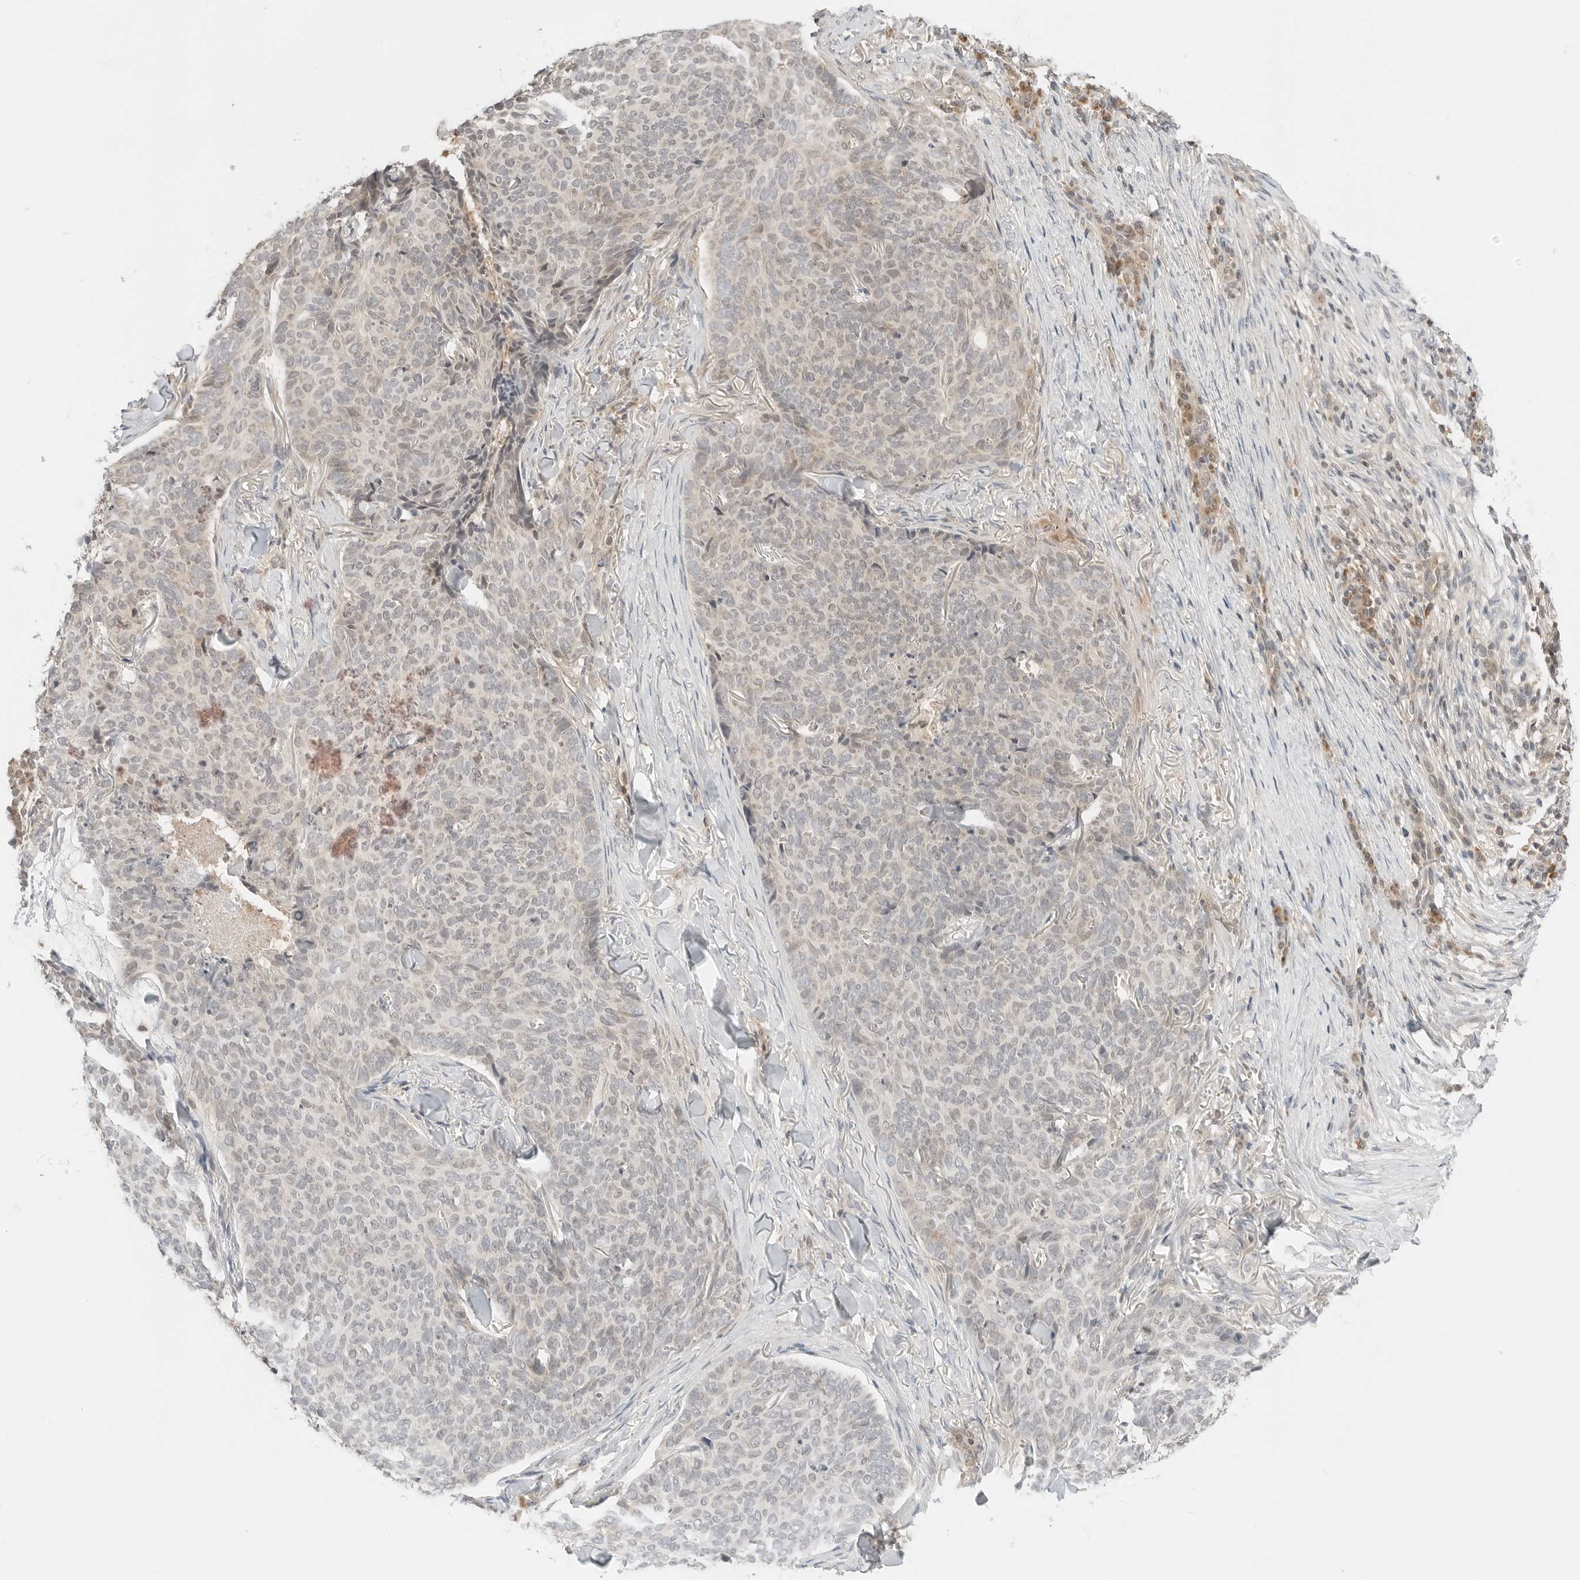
{"staining": {"intensity": "weak", "quantity": "<25%", "location": "cytoplasmic/membranous"}, "tissue": "skin cancer", "cell_type": "Tumor cells", "image_type": "cancer", "snomed": [{"axis": "morphology", "description": "Normal tissue, NOS"}, {"axis": "morphology", "description": "Basal cell carcinoma"}, {"axis": "topography", "description": "Skin"}], "caption": "Immunohistochemistry photomicrograph of human basal cell carcinoma (skin) stained for a protein (brown), which displays no staining in tumor cells. Brightfield microscopy of immunohistochemistry (IHC) stained with DAB (3,3'-diaminobenzidine) (brown) and hematoxylin (blue), captured at high magnification.", "gene": "IQCC", "patient": {"sex": "male", "age": 50}}